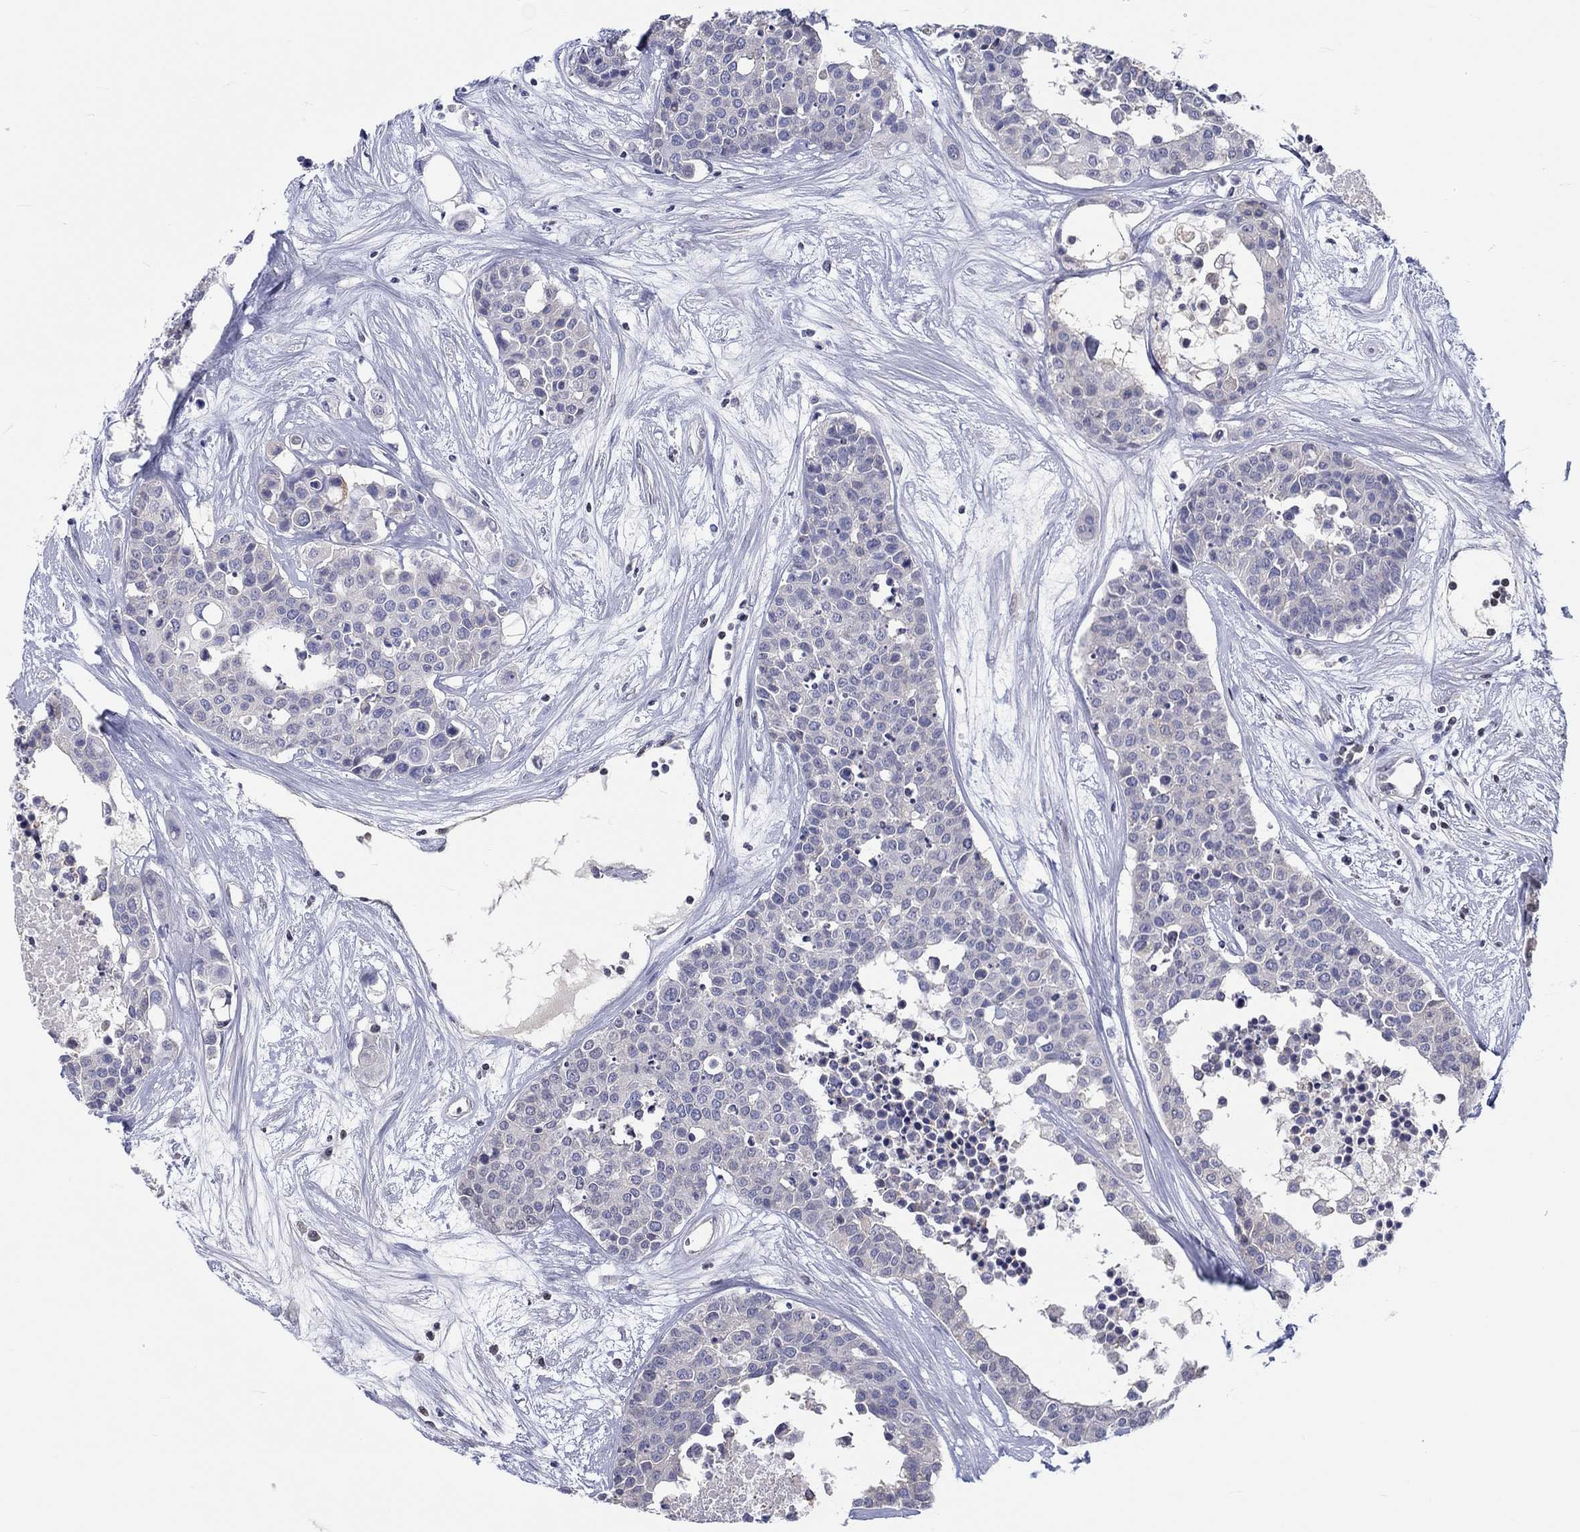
{"staining": {"intensity": "negative", "quantity": "none", "location": "none"}, "tissue": "carcinoid", "cell_type": "Tumor cells", "image_type": "cancer", "snomed": [{"axis": "morphology", "description": "Carcinoid, malignant, NOS"}, {"axis": "topography", "description": "Colon"}], "caption": "Human carcinoid stained for a protein using immunohistochemistry (IHC) reveals no positivity in tumor cells.", "gene": "CDY2B", "patient": {"sex": "male", "age": 81}}